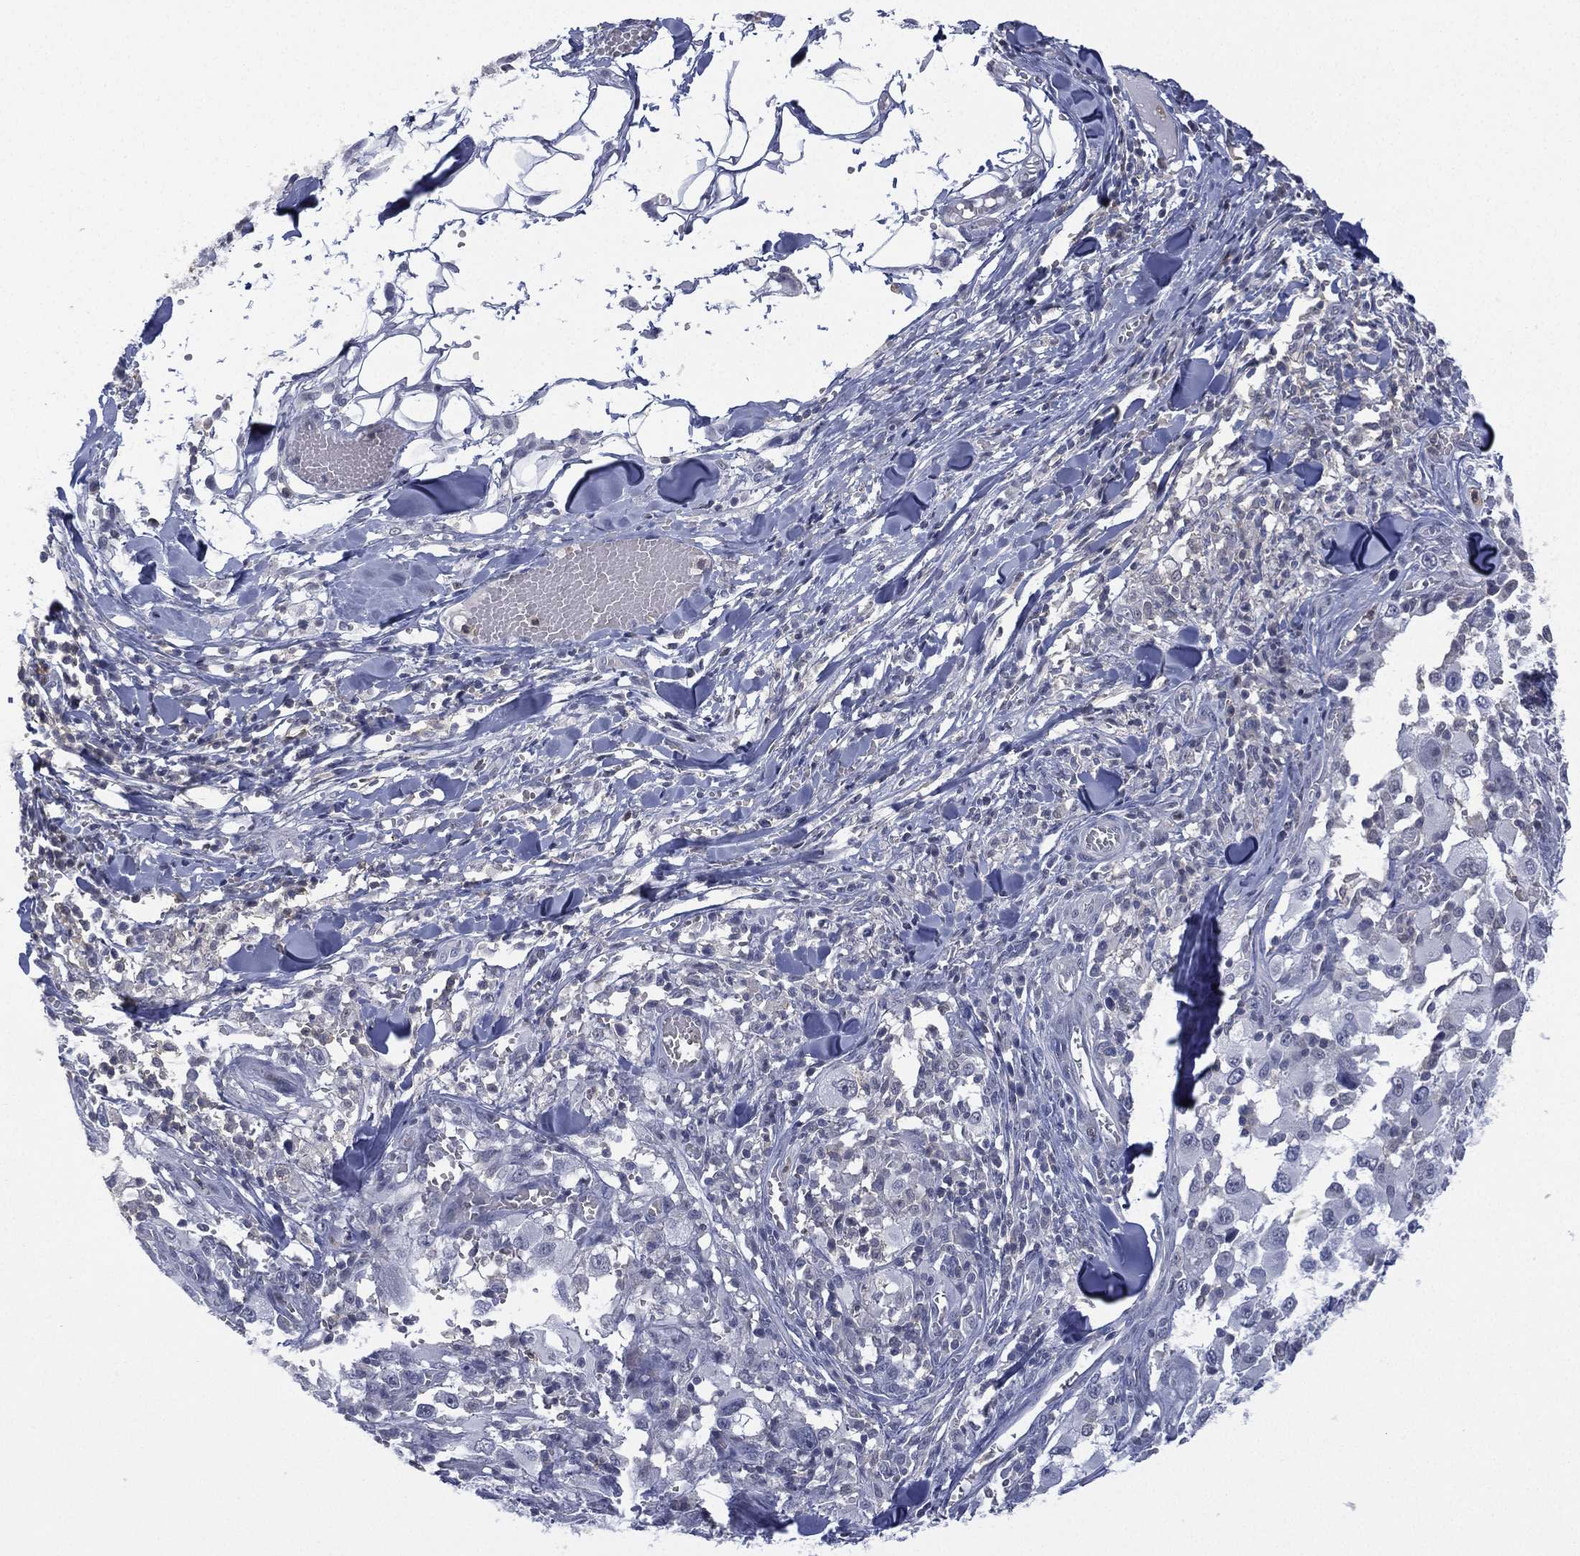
{"staining": {"intensity": "negative", "quantity": "none", "location": "none"}, "tissue": "melanoma", "cell_type": "Tumor cells", "image_type": "cancer", "snomed": [{"axis": "morphology", "description": "Malignant melanoma, Metastatic site"}, {"axis": "topography", "description": "Lymph node"}], "caption": "DAB immunohistochemical staining of melanoma displays no significant staining in tumor cells. Nuclei are stained in blue.", "gene": "ZNF711", "patient": {"sex": "male", "age": 50}}